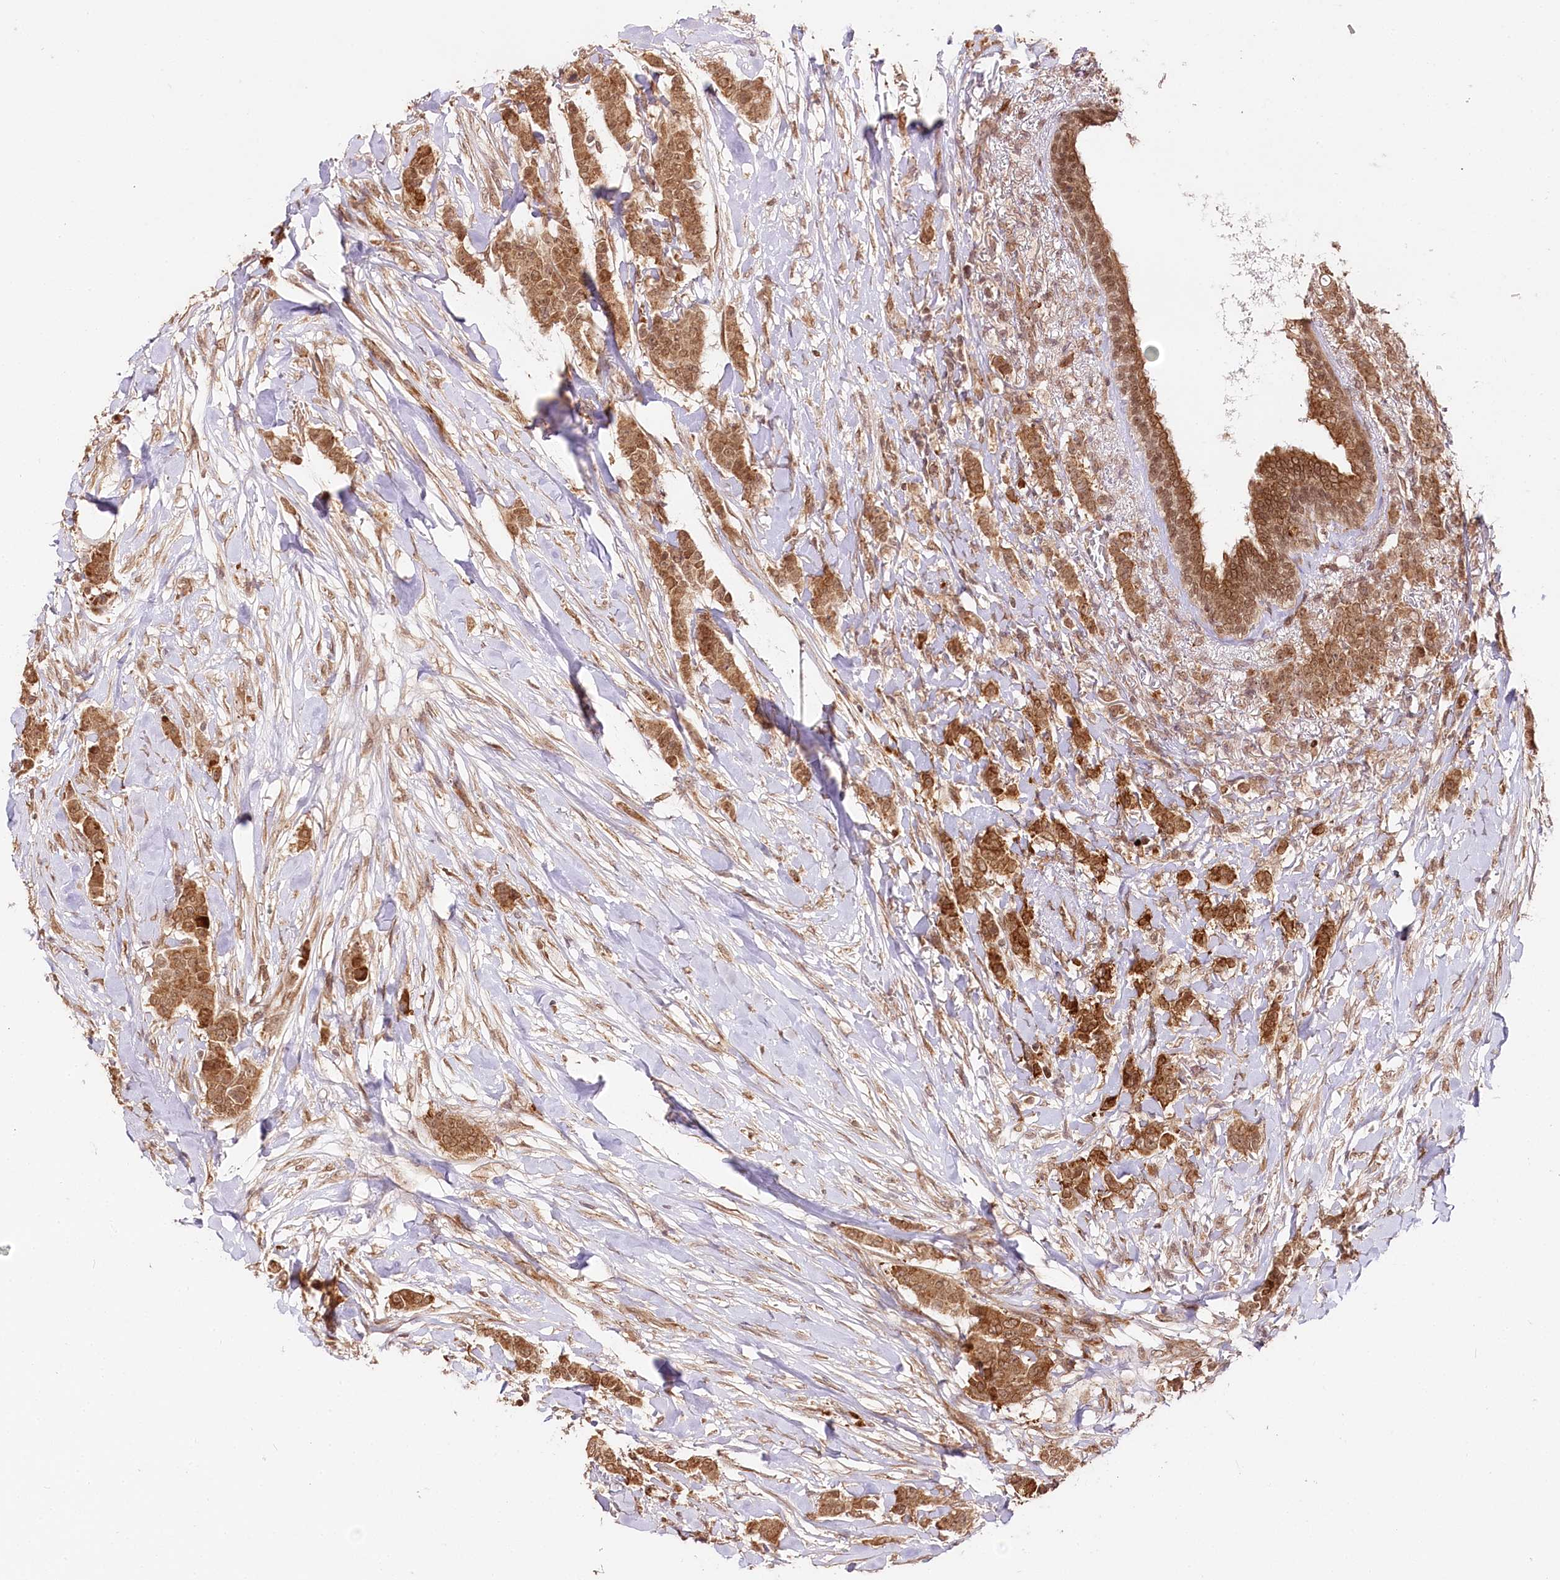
{"staining": {"intensity": "strong", "quantity": ">75%", "location": "cytoplasmic/membranous,nuclear"}, "tissue": "breast cancer", "cell_type": "Tumor cells", "image_type": "cancer", "snomed": [{"axis": "morphology", "description": "Duct carcinoma"}, {"axis": "topography", "description": "Breast"}], "caption": "Human breast intraductal carcinoma stained with a brown dye reveals strong cytoplasmic/membranous and nuclear positive staining in approximately >75% of tumor cells.", "gene": "ENSG00000144785", "patient": {"sex": "female", "age": 40}}